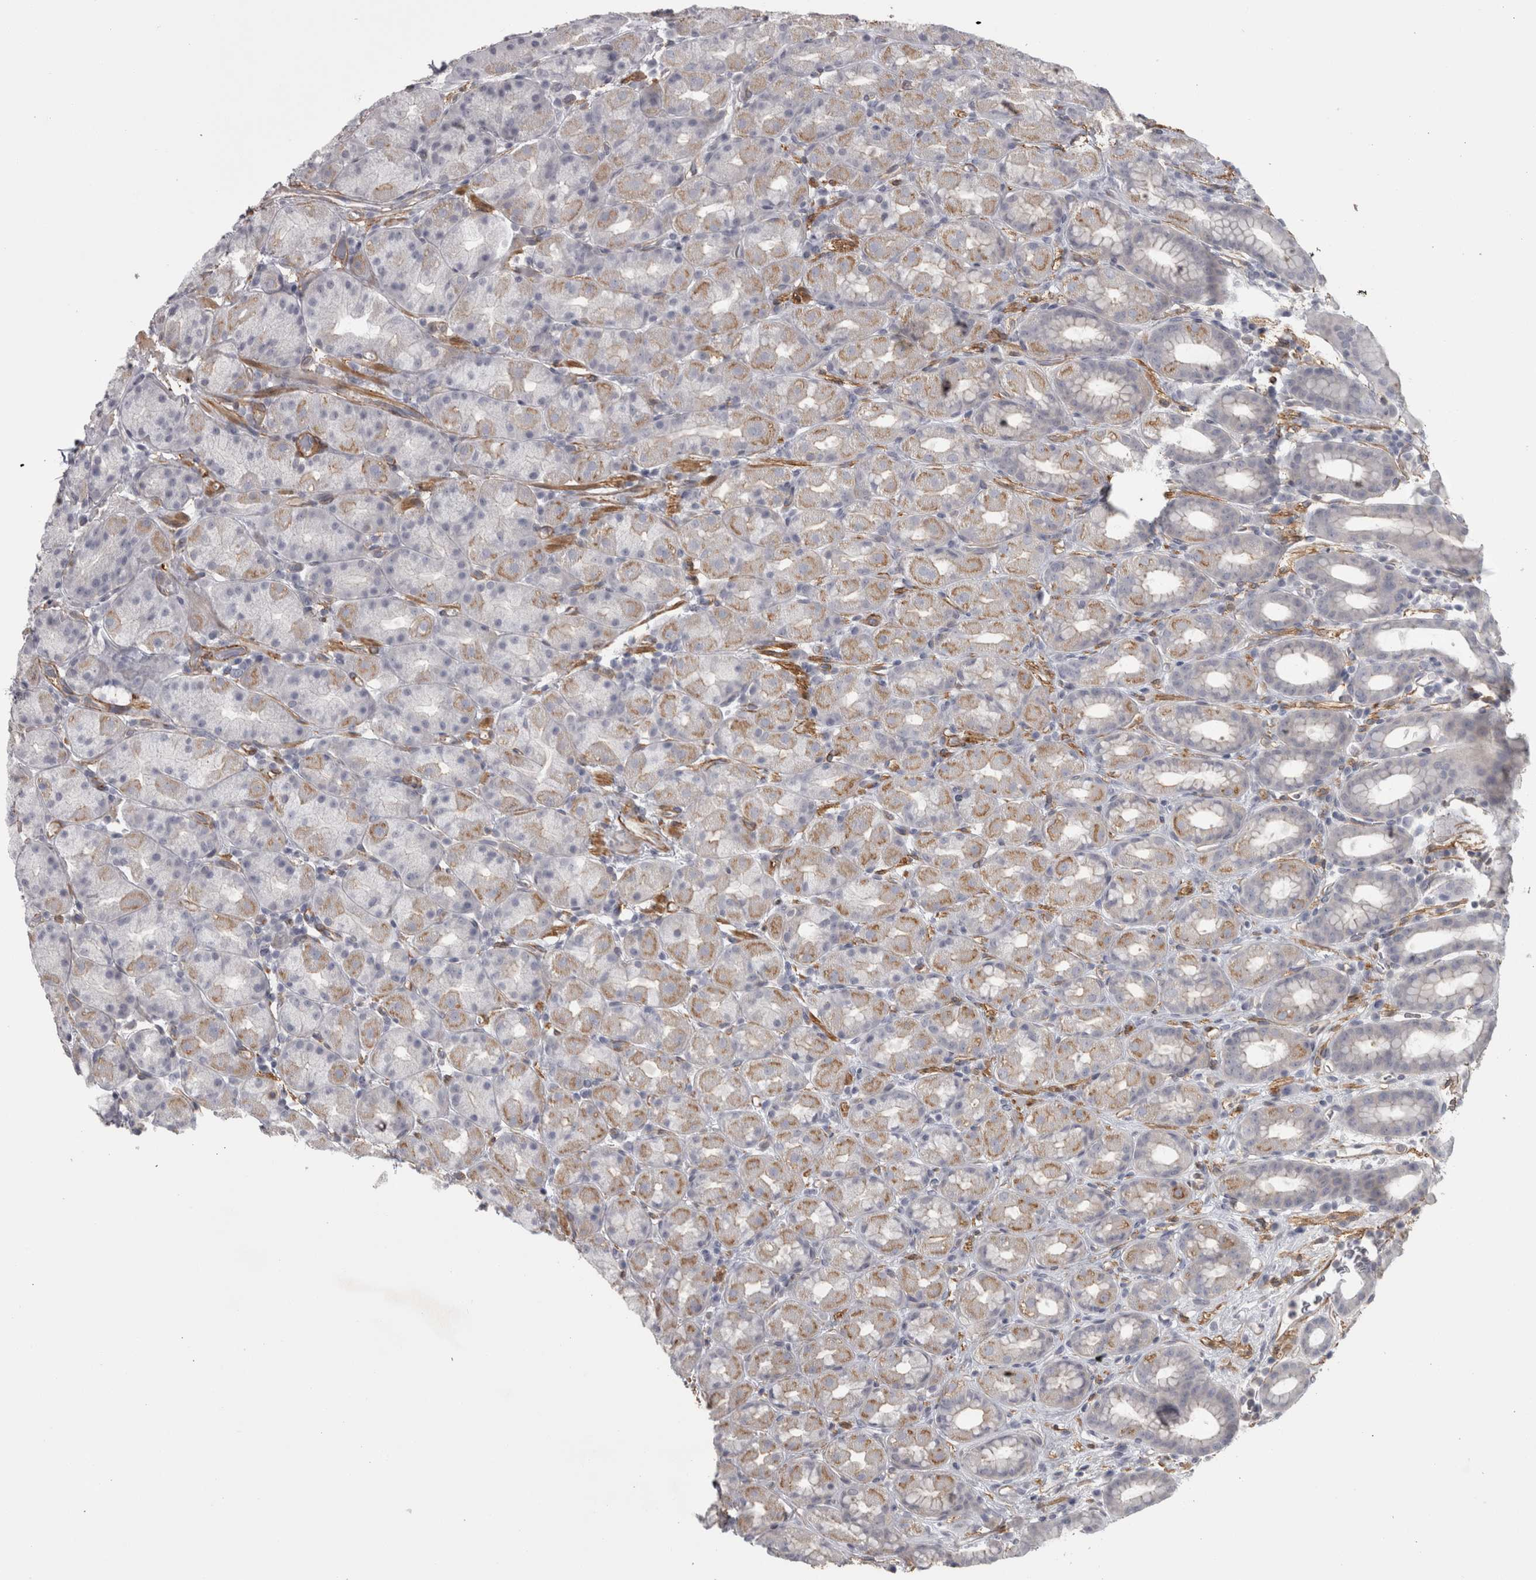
{"staining": {"intensity": "weak", "quantity": "25%-75%", "location": "cytoplasmic/membranous"}, "tissue": "stomach", "cell_type": "Glandular cells", "image_type": "normal", "snomed": [{"axis": "morphology", "description": "Normal tissue, NOS"}, {"axis": "topography", "description": "Stomach, upper"}], "caption": "Glandular cells exhibit low levels of weak cytoplasmic/membranous staining in approximately 25%-75% of cells in benign human stomach.", "gene": "PPP1R12B", "patient": {"sex": "male", "age": 68}}